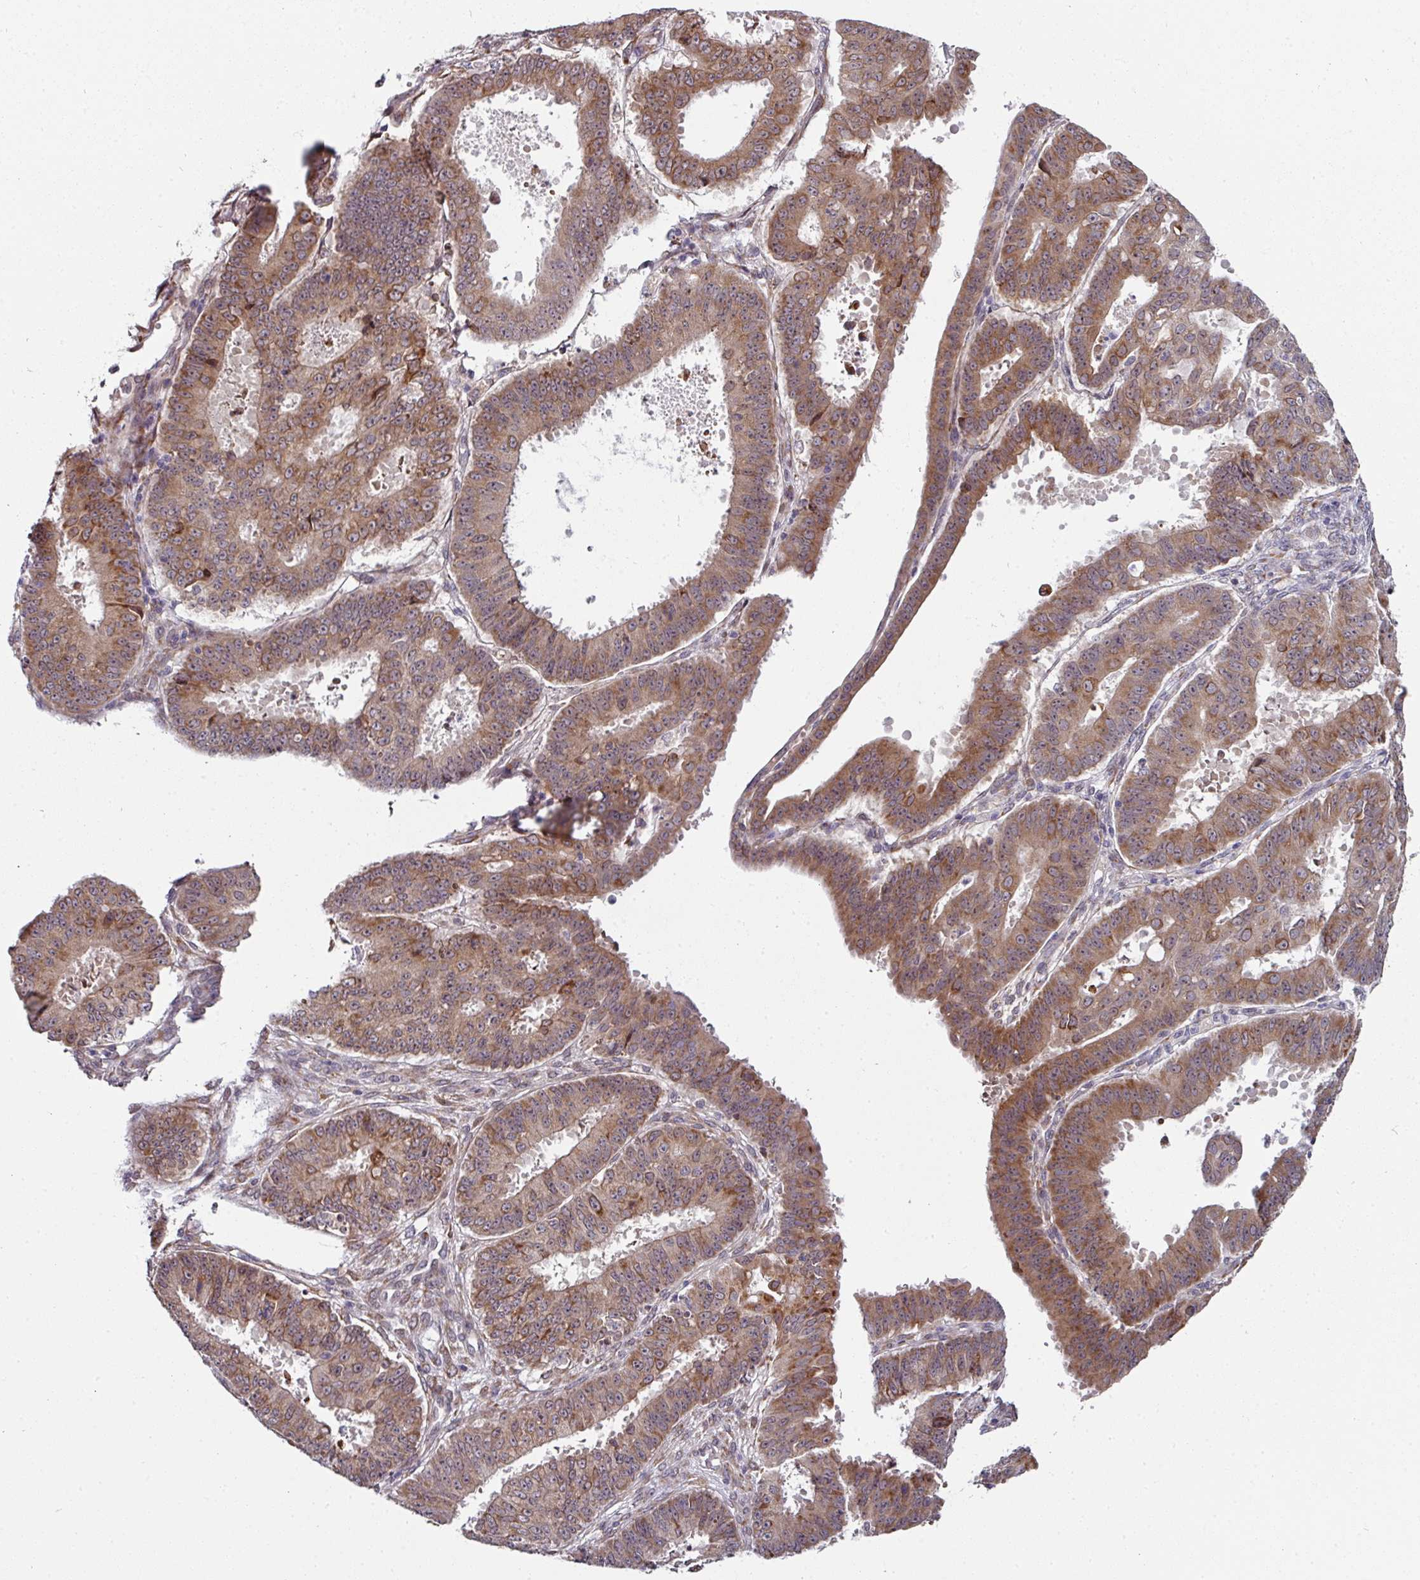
{"staining": {"intensity": "moderate", "quantity": ">75%", "location": "cytoplasmic/membranous"}, "tissue": "ovarian cancer", "cell_type": "Tumor cells", "image_type": "cancer", "snomed": [{"axis": "morphology", "description": "Carcinoma, endometroid"}, {"axis": "topography", "description": "Appendix"}, {"axis": "topography", "description": "Ovary"}], "caption": "IHC image of ovarian cancer stained for a protein (brown), which displays medium levels of moderate cytoplasmic/membranous expression in approximately >75% of tumor cells.", "gene": "APOLD1", "patient": {"sex": "female", "age": 42}}